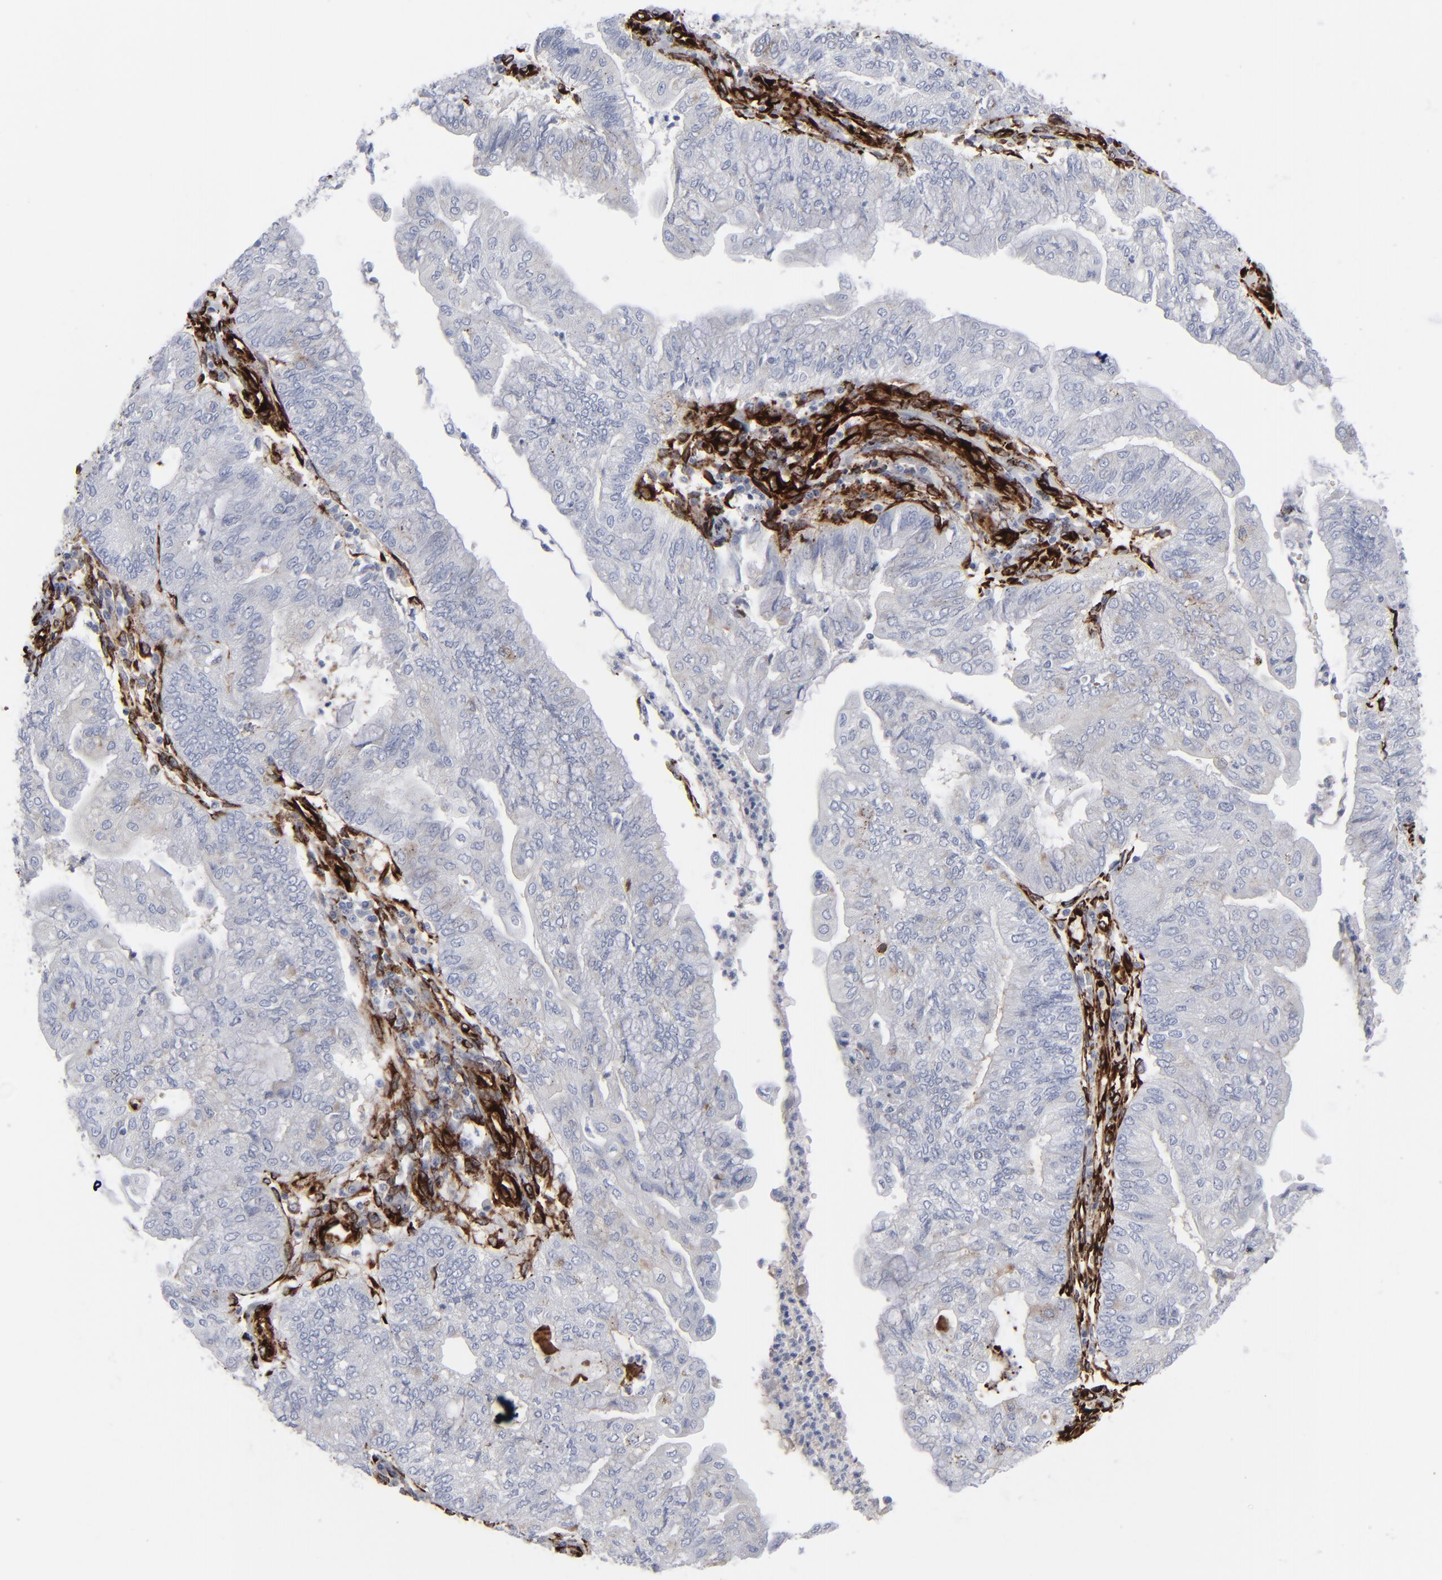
{"staining": {"intensity": "negative", "quantity": "none", "location": "none"}, "tissue": "endometrial cancer", "cell_type": "Tumor cells", "image_type": "cancer", "snomed": [{"axis": "morphology", "description": "Adenocarcinoma, NOS"}, {"axis": "topography", "description": "Endometrium"}], "caption": "Micrograph shows no significant protein expression in tumor cells of endometrial cancer (adenocarcinoma).", "gene": "SPARC", "patient": {"sex": "female", "age": 59}}